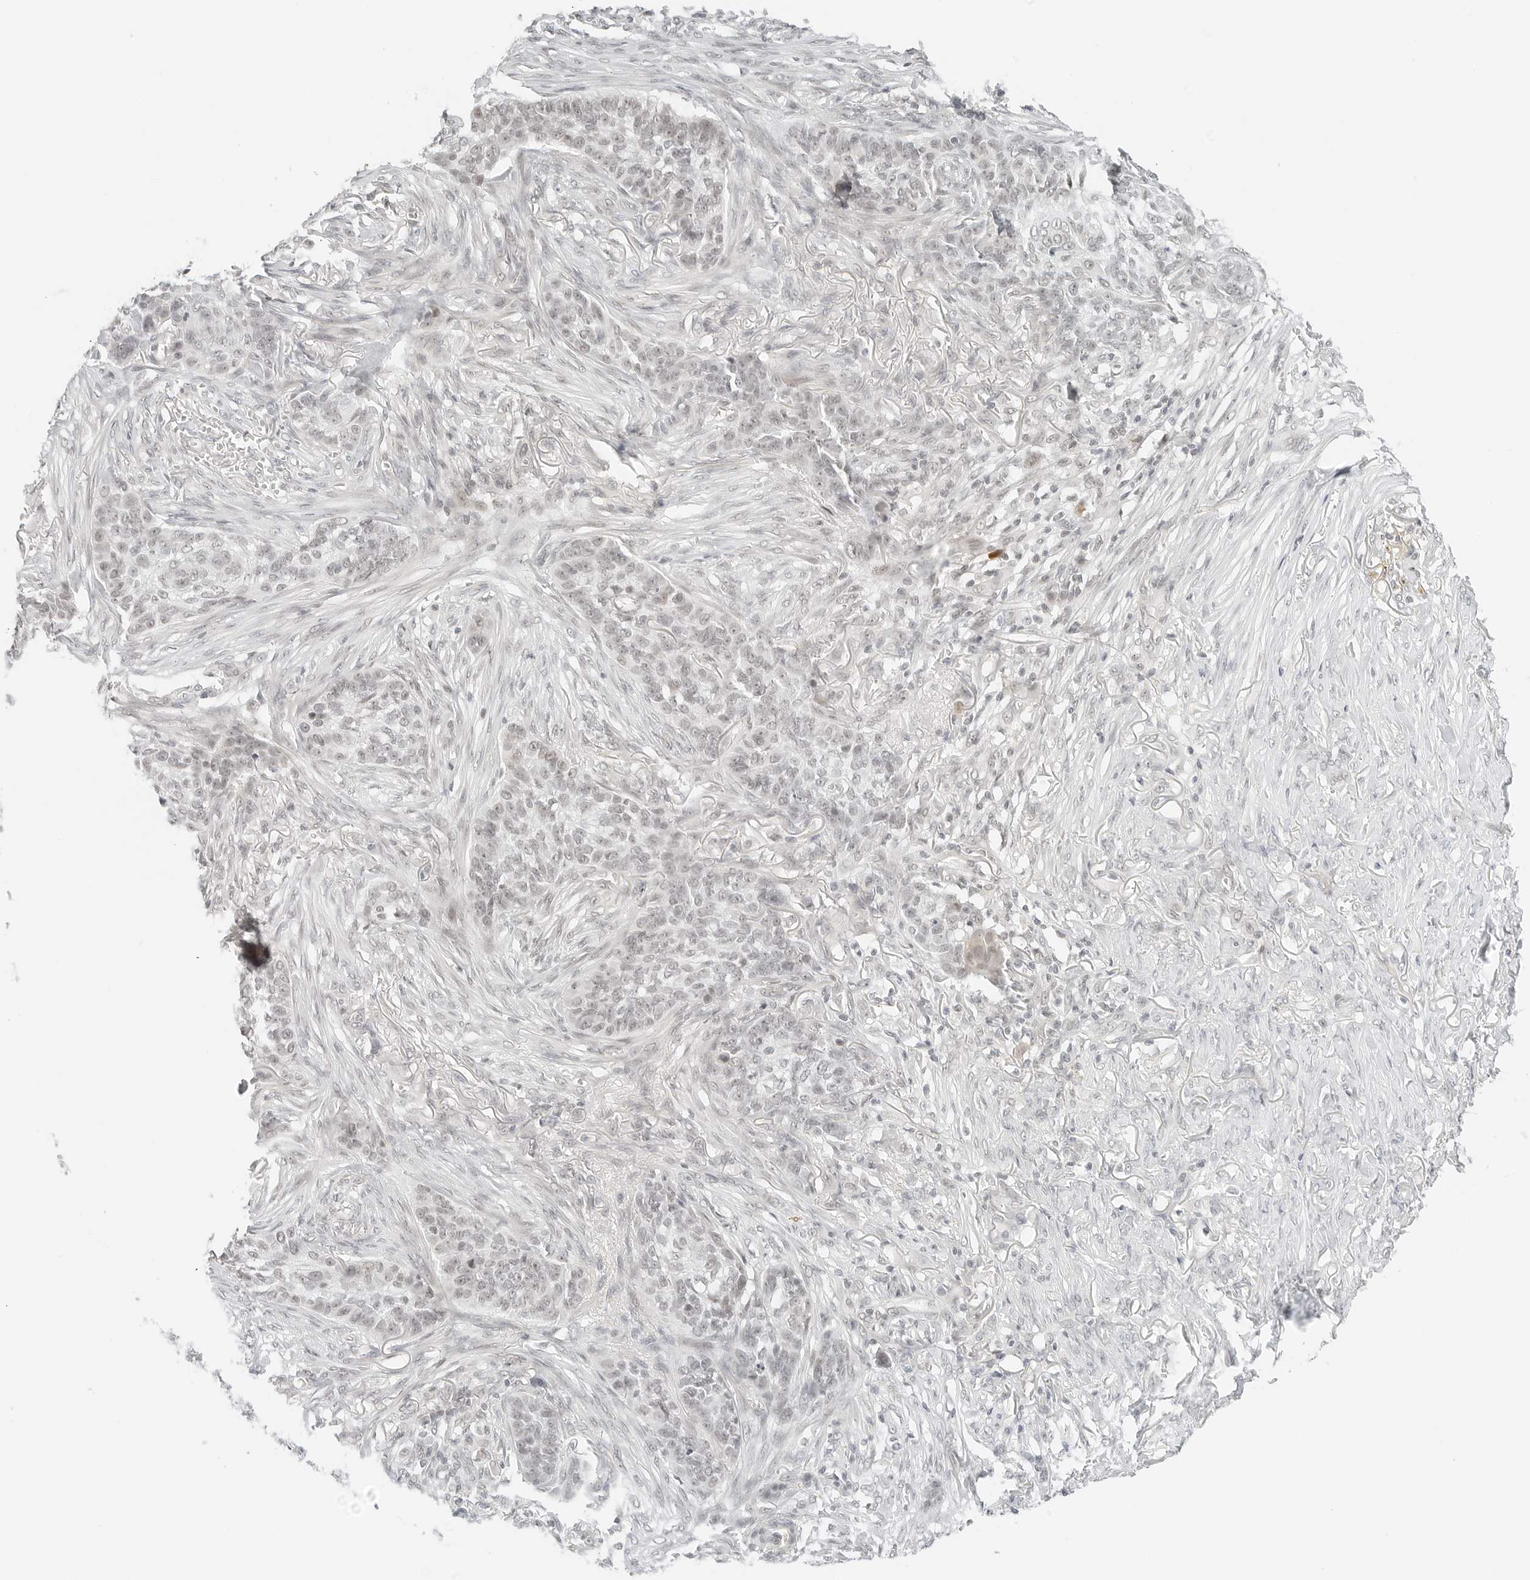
{"staining": {"intensity": "negative", "quantity": "none", "location": "none"}, "tissue": "skin cancer", "cell_type": "Tumor cells", "image_type": "cancer", "snomed": [{"axis": "morphology", "description": "Basal cell carcinoma"}, {"axis": "topography", "description": "Skin"}], "caption": "This is an IHC micrograph of skin basal cell carcinoma. There is no expression in tumor cells.", "gene": "NEO1", "patient": {"sex": "male", "age": 85}}